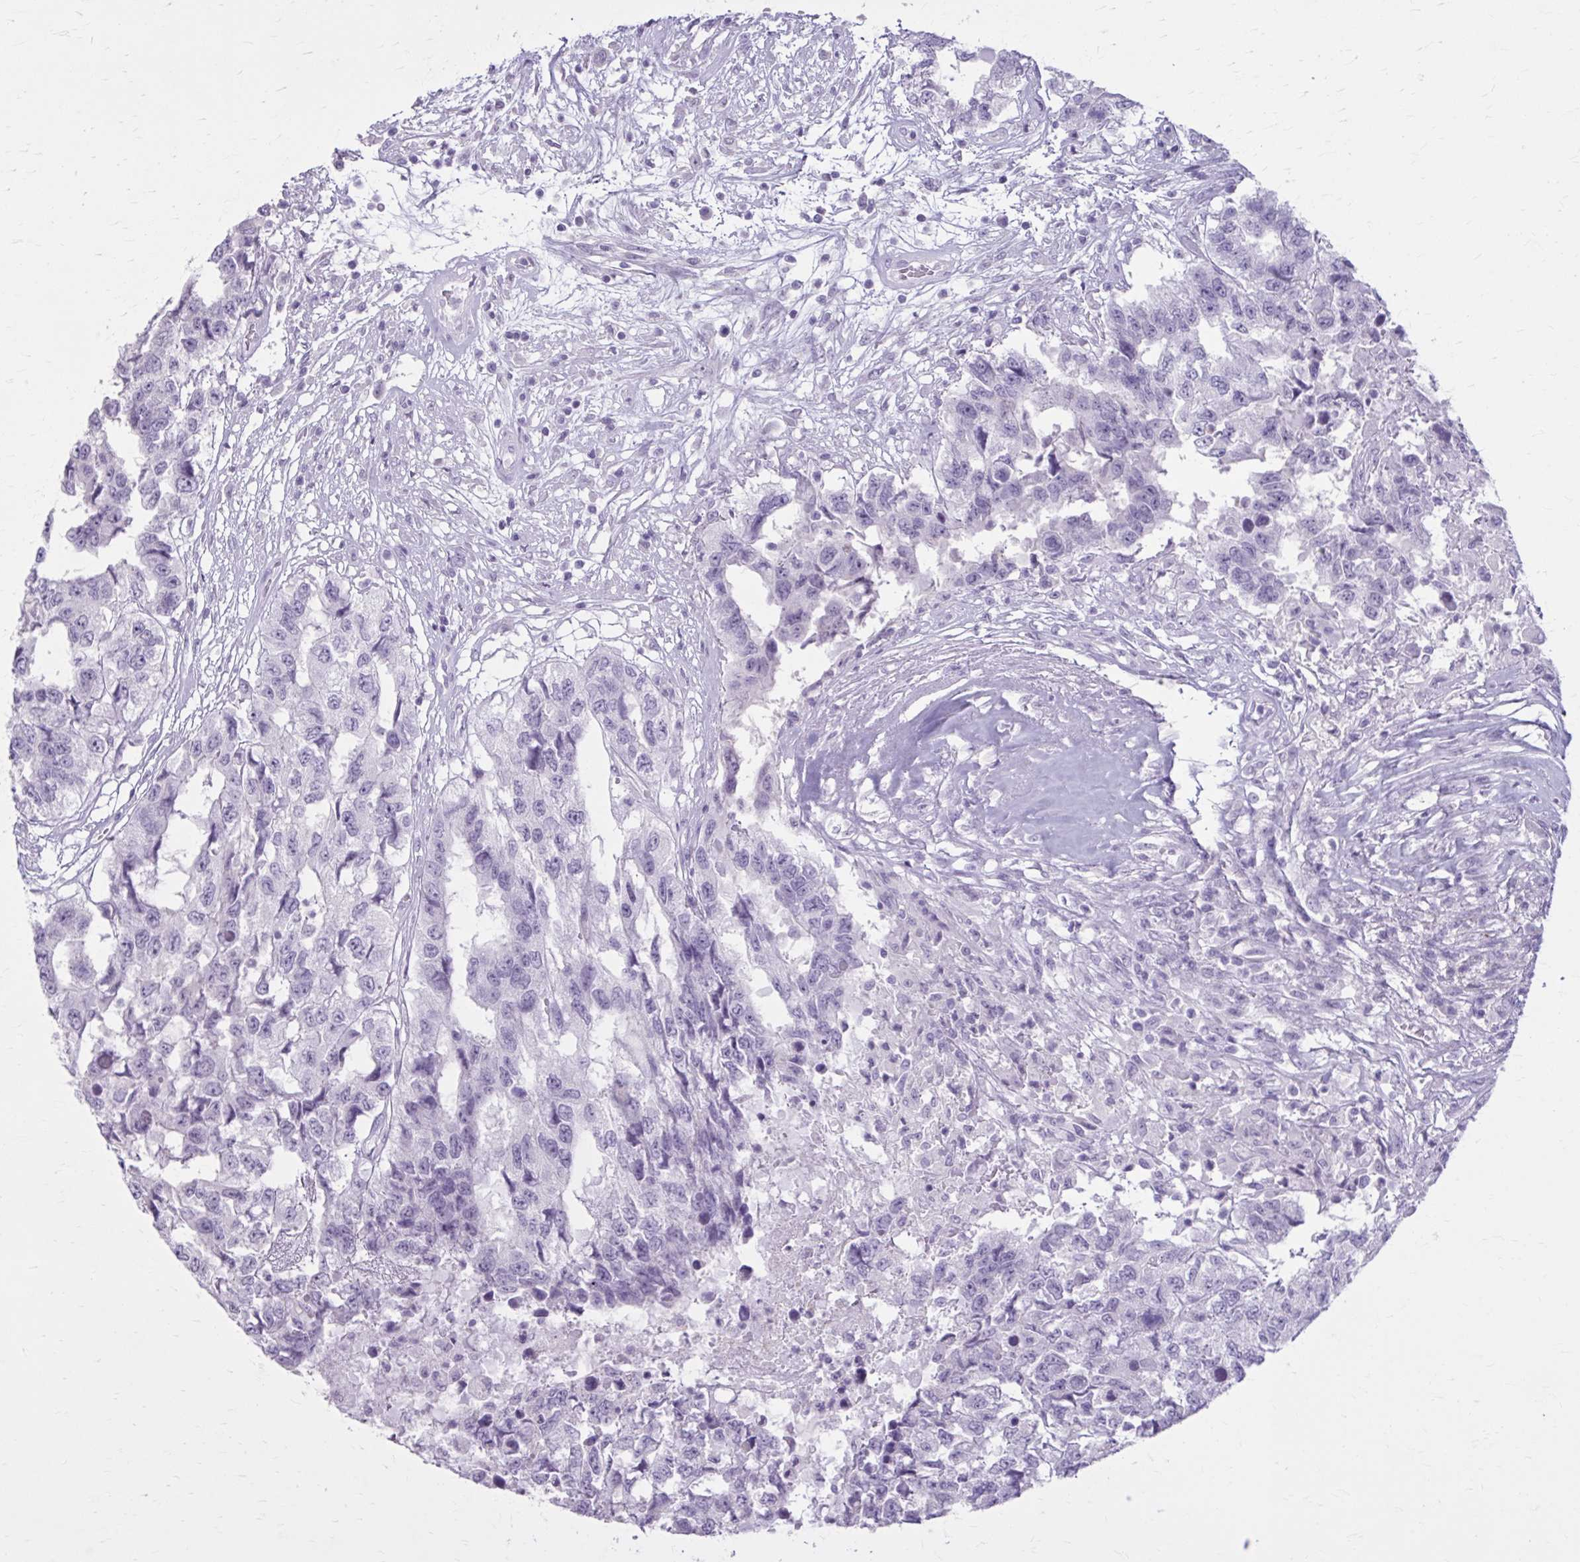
{"staining": {"intensity": "negative", "quantity": "none", "location": "none"}, "tissue": "testis cancer", "cell_type": "Tumor cells", "image_type": "cancer", "snomed": [{"axis": "morphology", "description": "Carcinoma, Embryonal, NOS"}, {"axis": "topography", "description": "Testis"}], "caption": "Micrograph shows no protein positivity in tumor cells of testis cancer (embryonal carcinoma) tissue. Nuclei are stained in blue.", "gene": "OR4B1", "patient": {"sex": "male", "age": 83}}